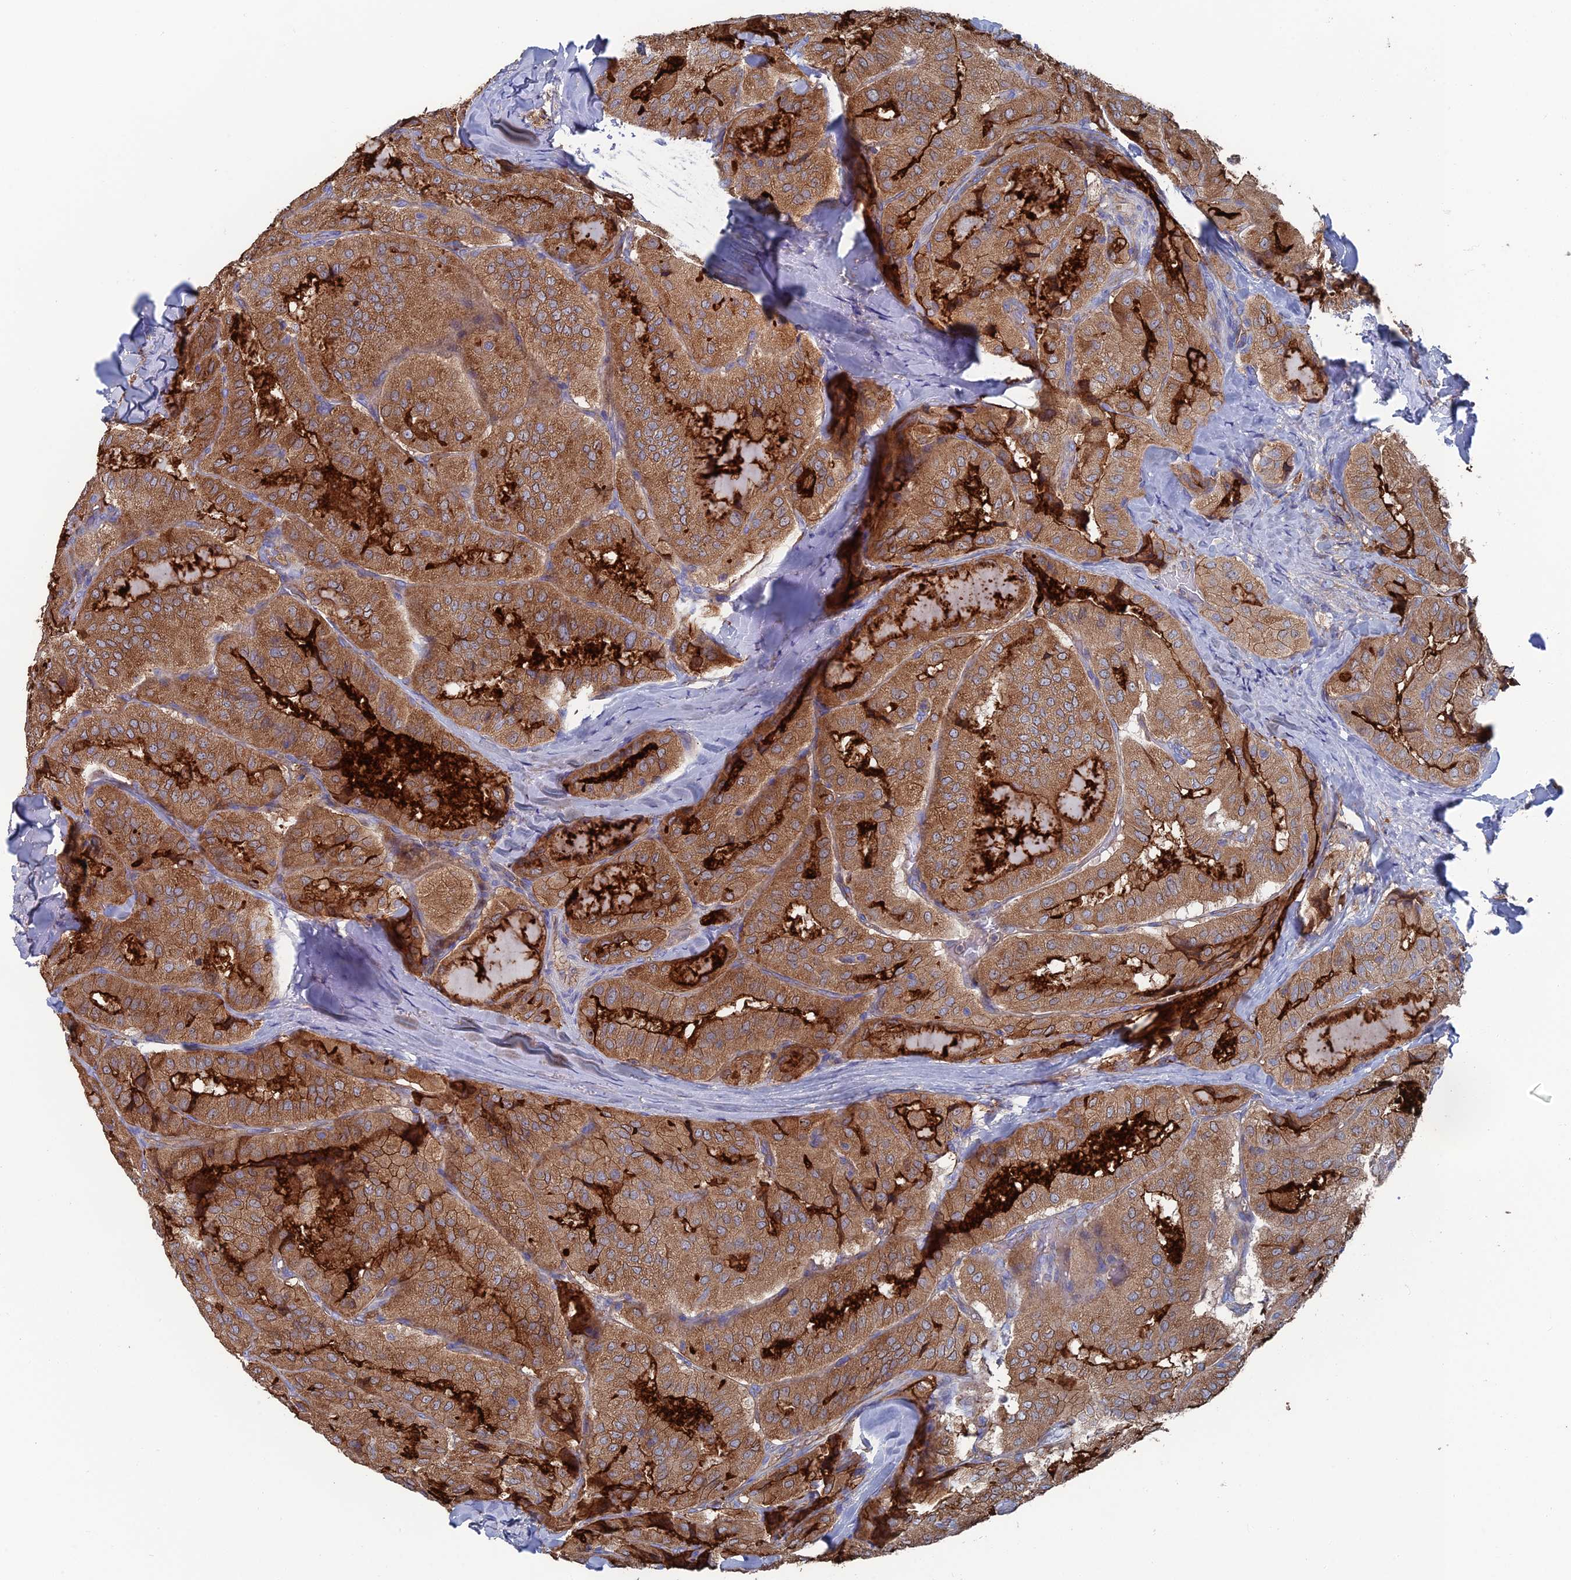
{"staining": {"intensity": "strong", "quantity": "25%-75%", "location": "cytoplasmic/membranous"}, "tissue": "thyroid cancer", "cell_type": "Tumor cells", "image_type": "cancer", "snomed": [{"axis": "morphology", "description": "Normal tissue, NOS"}, {"axis": "morphology", "description": "Papillary adenocarcinoma, NOS"}, {"axis": "topography", "description": "Thyroid gland"}], "caption": "Immunohistochemical staining of human papillary adenocarcinoma (thyroid) shows high levels of strong cytoplasmic/membranous positivity in approximately 25%-75% of tumor cells. The staining is performed using DAB brown chromogen to label protein expression. The nuclei are counter-stained blue using hematoxylin.", "gene": "SNX11", "patient": {"sex": "female", "age": 59}}